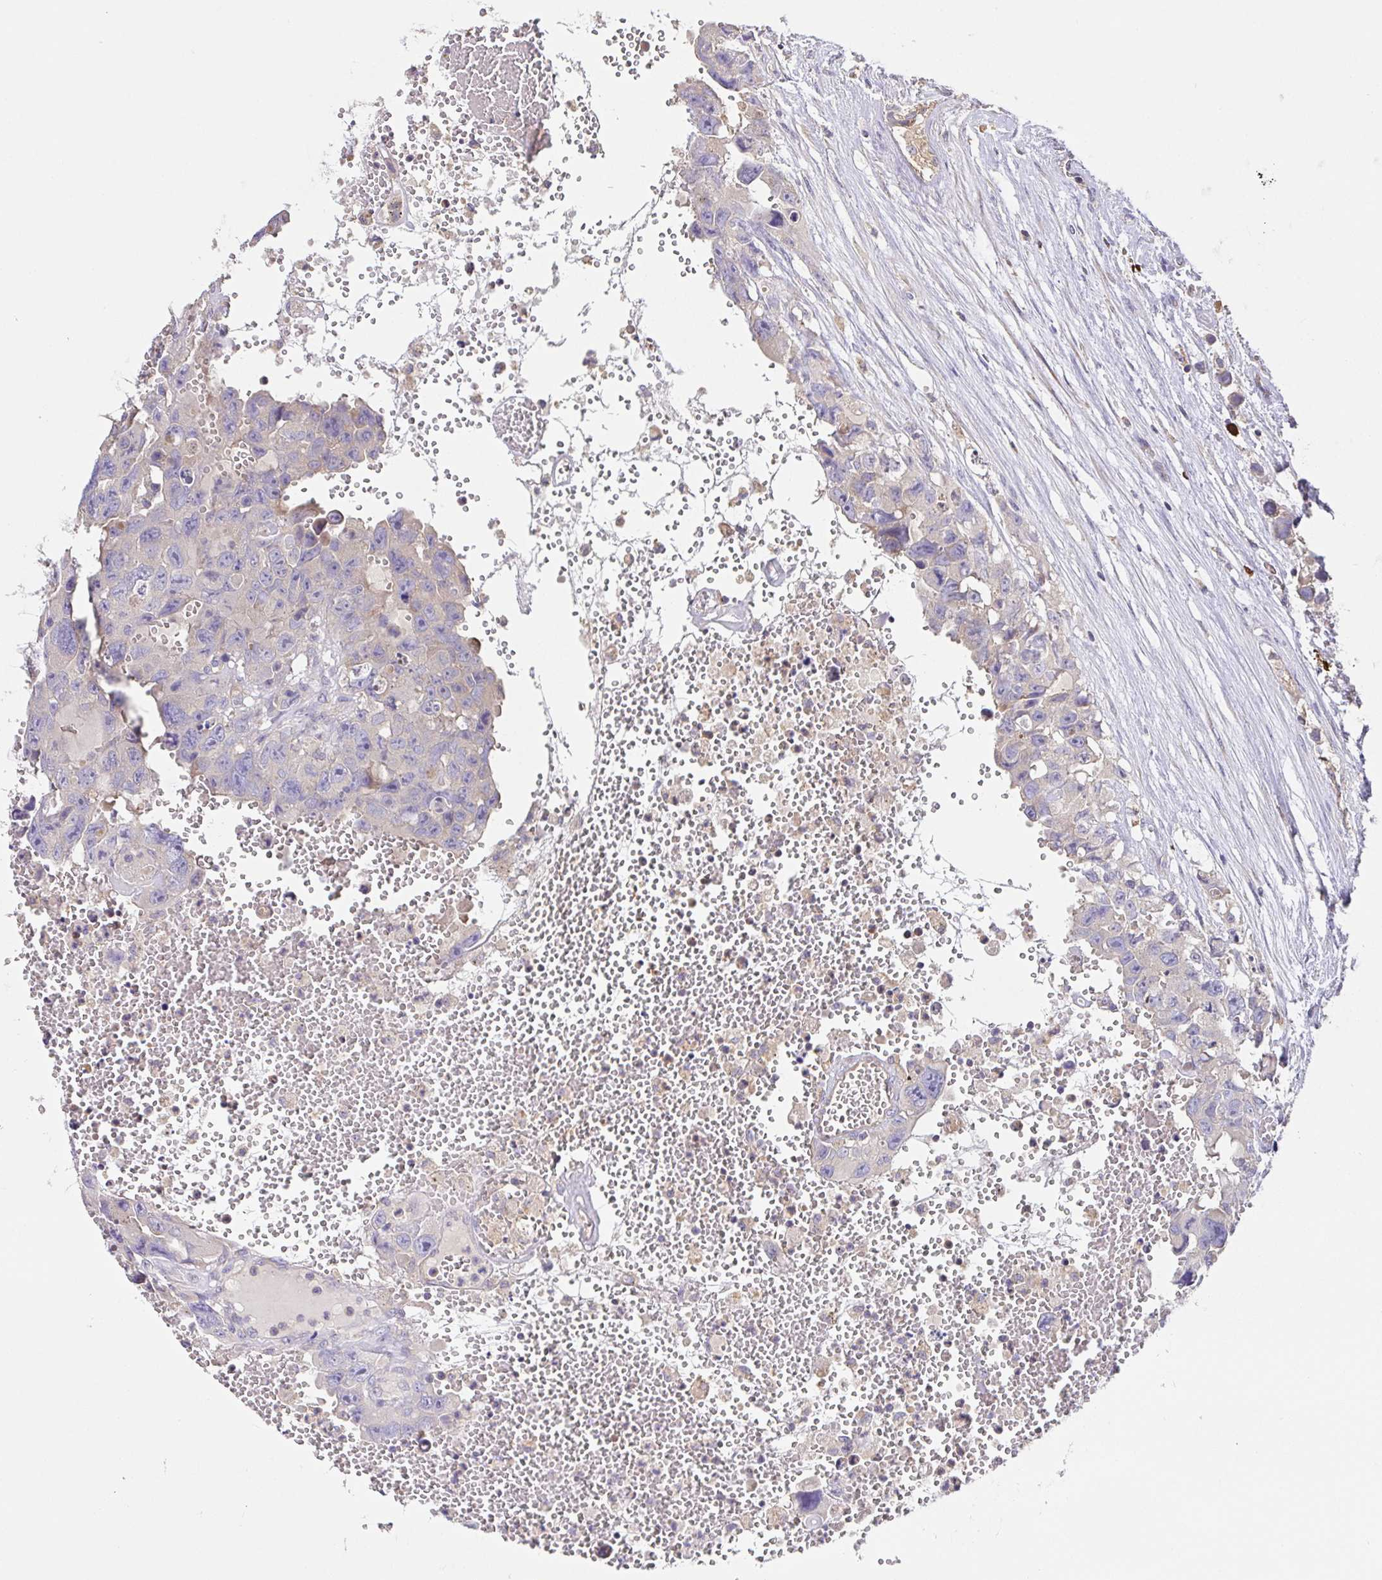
{"staining": {"intensity": "negative", "quantity": "none", "location": "none"}, "tissue": "testis cancer", "cell_type": "Tumor cells", "image_type": "cancer", "snomed": [{"axis": "morphology", "description": "Seminoma, NOS"}, {"axis": "topography", "description": "Testis"}], "caption": "Seminoma (testis) was stained to show a protein in brown. There is no significant expression in tumor cells.", "gene": "HAGH", "patient": {"sex": "male", "age": 26}}